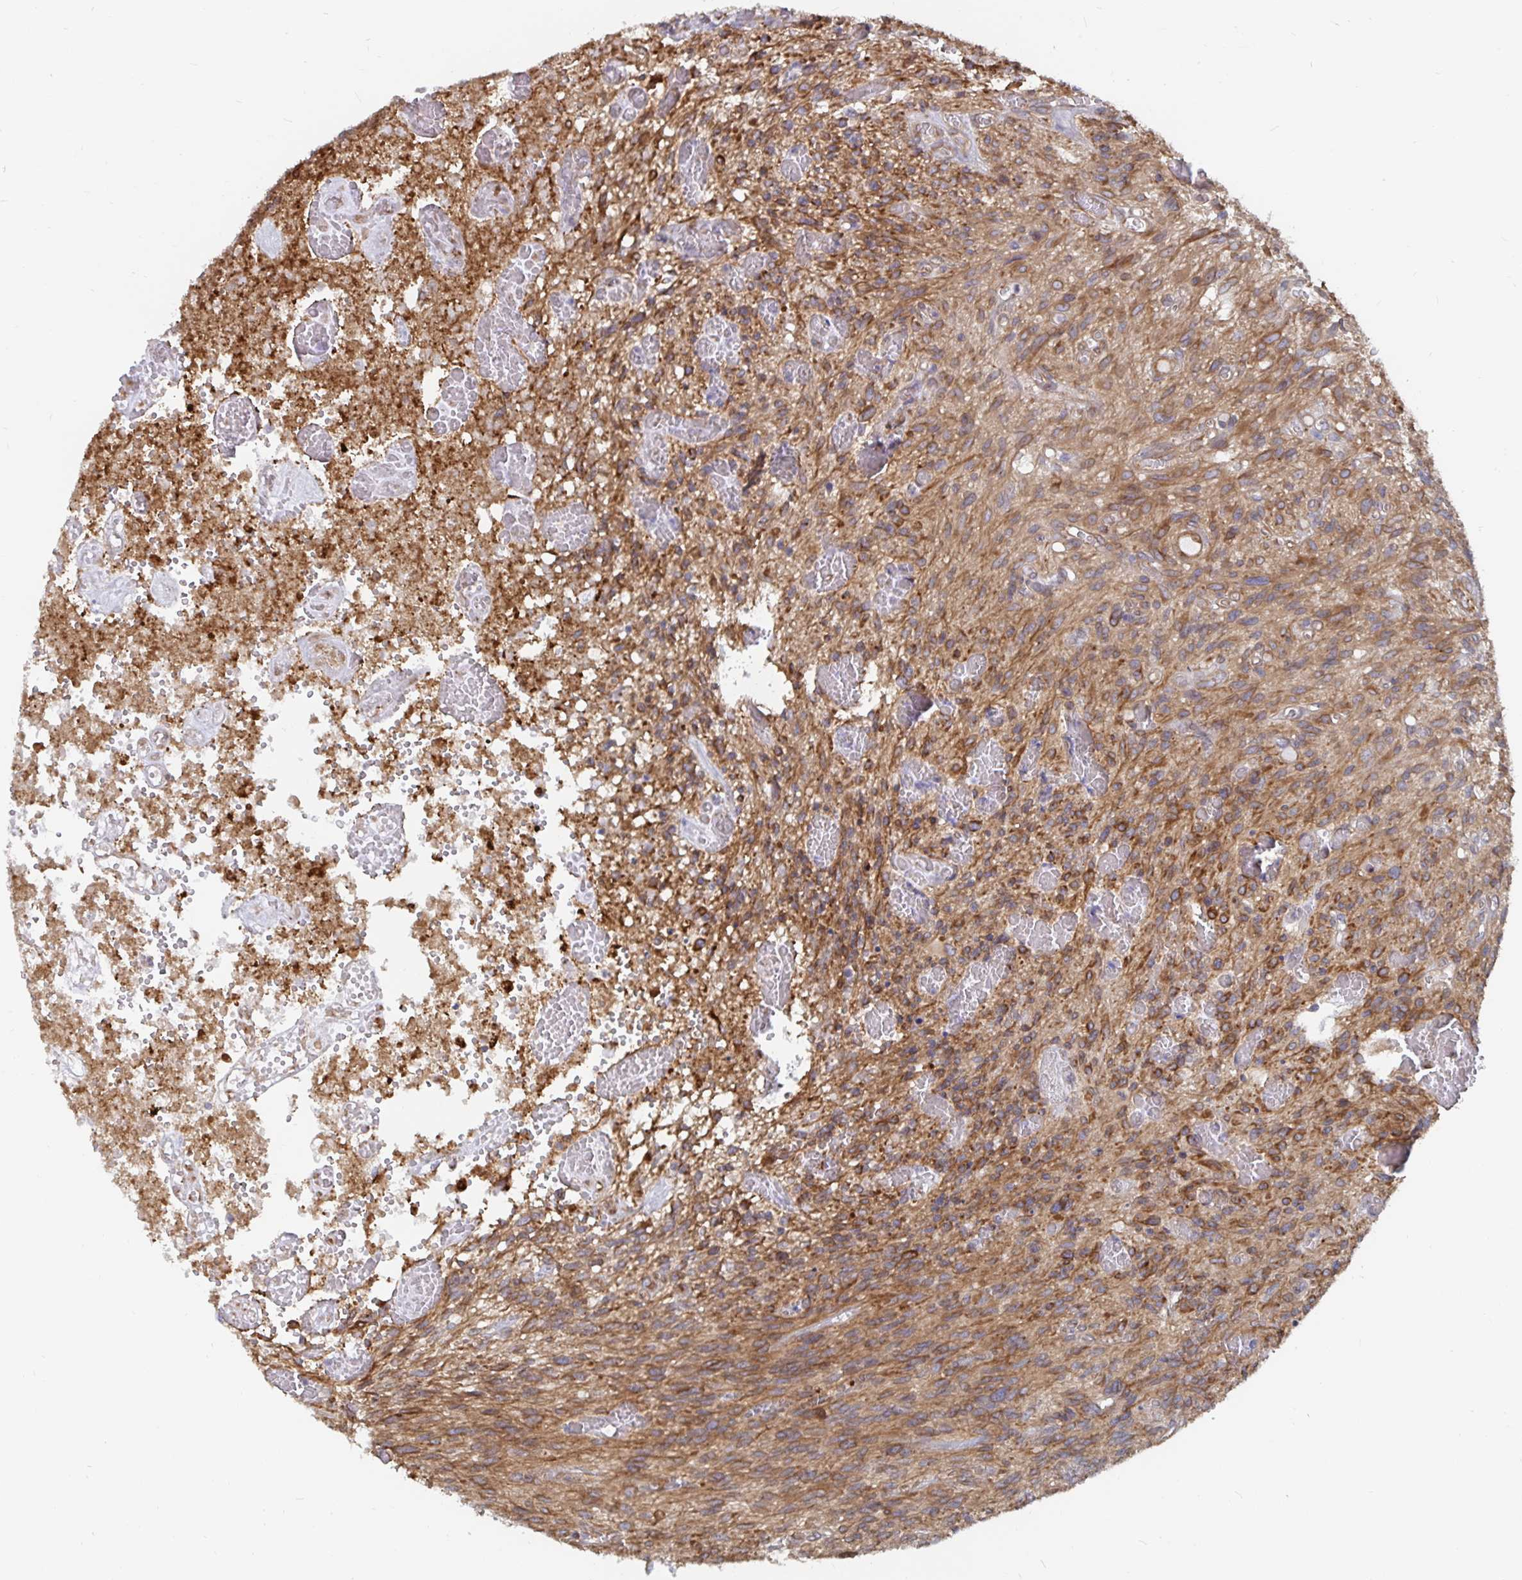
{"staining": {"intensity": "moderate", "quantity": ">75%", "location": "cytoplasmic/membranous"}, "tissue": "glioma", "cell_type": "Tumor cells", "image_type": "cancer", "snomed": [{"axis": "morphology", "description": "Glioma, malignant, High grade"}, {"axis": "topography", "description": "Brain"}], "caption": "This histopathology image shows glioma stained with IHC to label a protein in brown. The cytoplasmic/membranous of tumor cells show moderate positivity for the protein. Nuclei are counter-stained blue.", "gene": "BCAP29", "patient": {"sex": "male", "age": 75}}